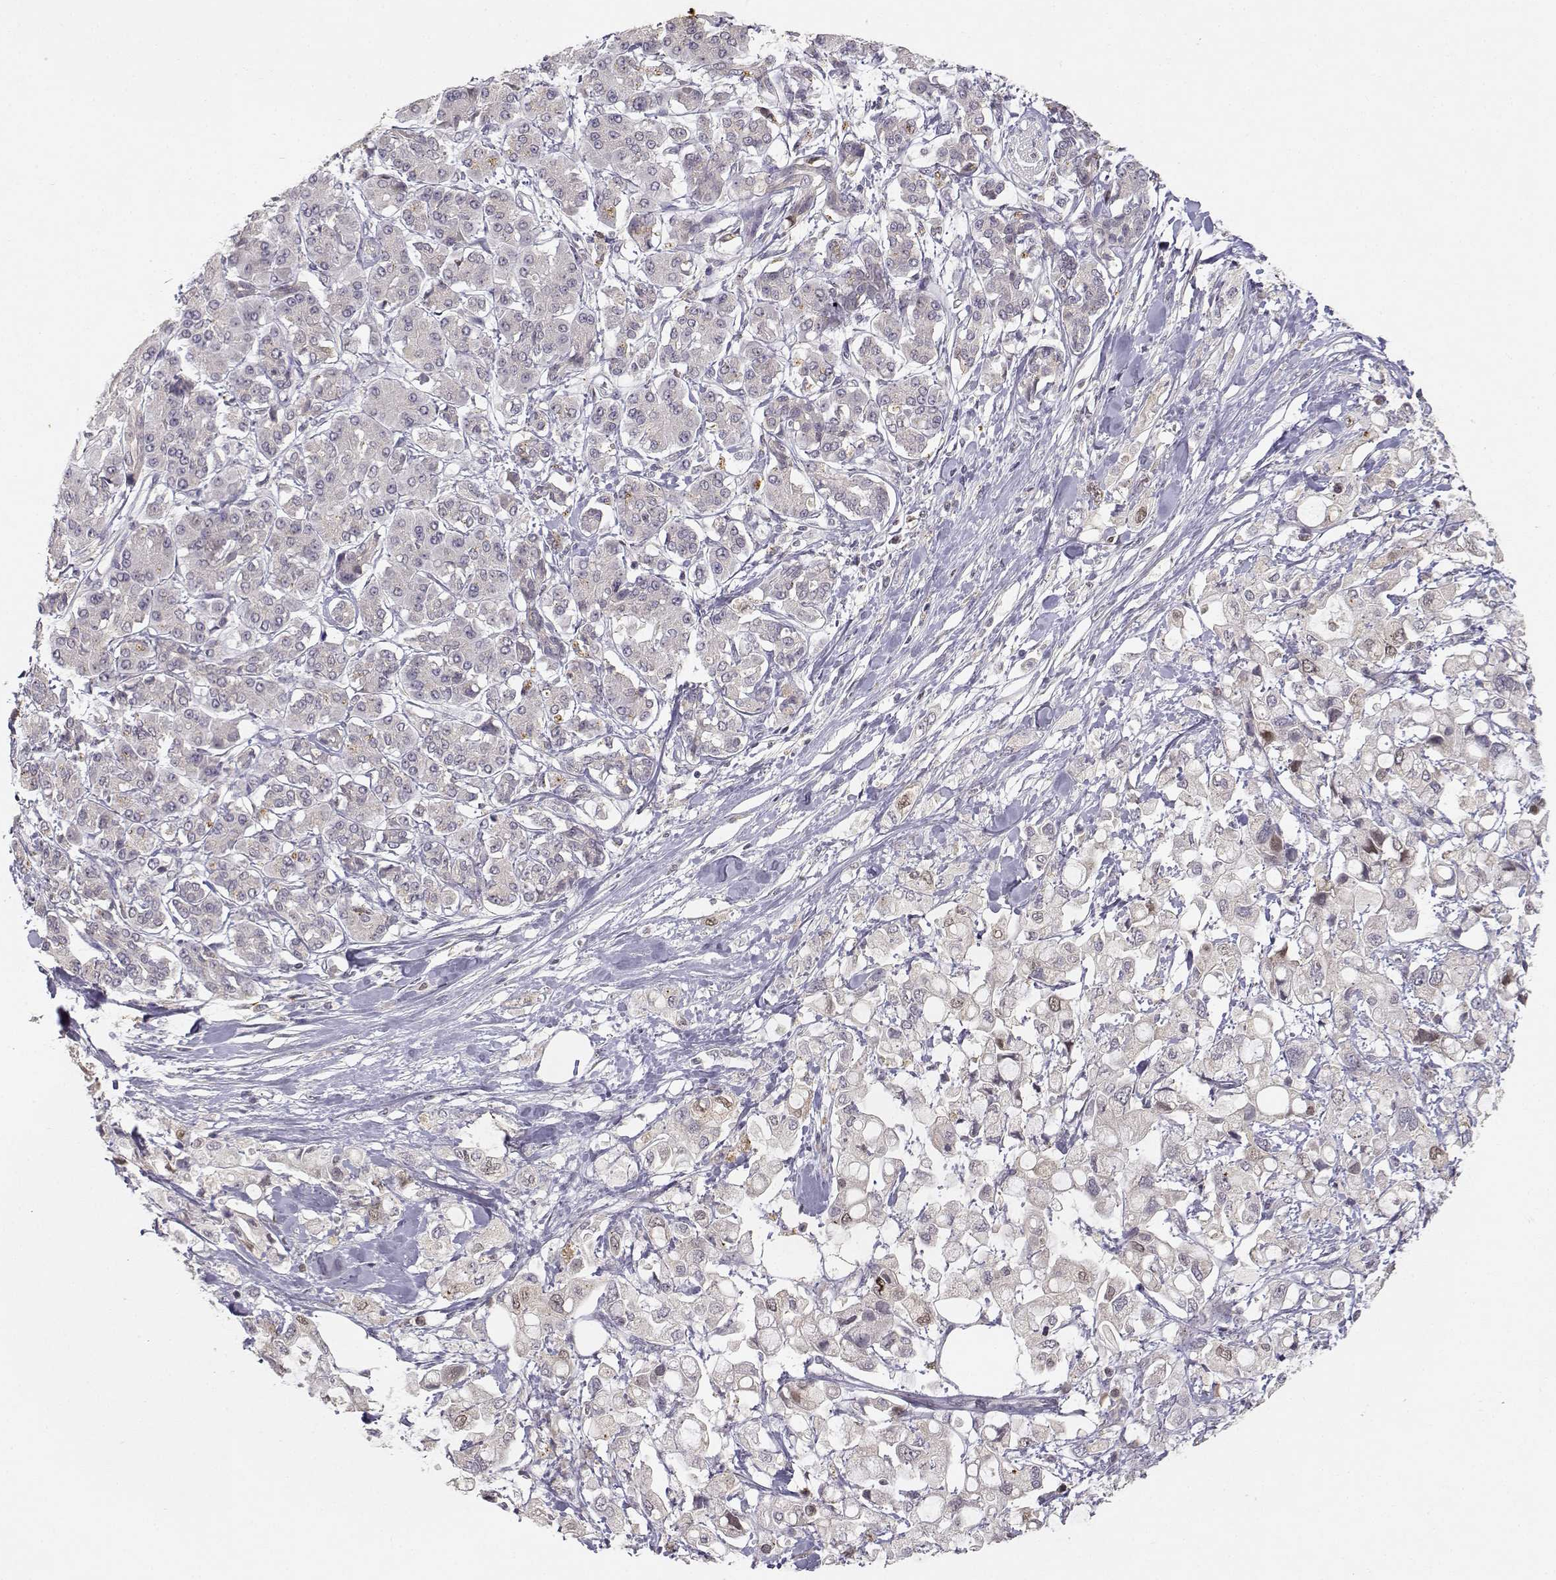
{"staining": {"intensity": "weak", "quantity": "<25%", "location": "nuclear"}, "tissue": "pancreatic cancer", "cell_type": "Tumor cells", "image_type": "cancer", "snomed": [{"axis": "morphology", "description": "Adenocarcinoma, NOS"}, {"axis": "topography", "description": "Pancreas"}], "caption": "Histopathology image shows no protein staining in tumor cells of pancreatic adenocarcinoma tissue.", "gene": "RAD51", "patient": {"sex": "female", "age": 56}}